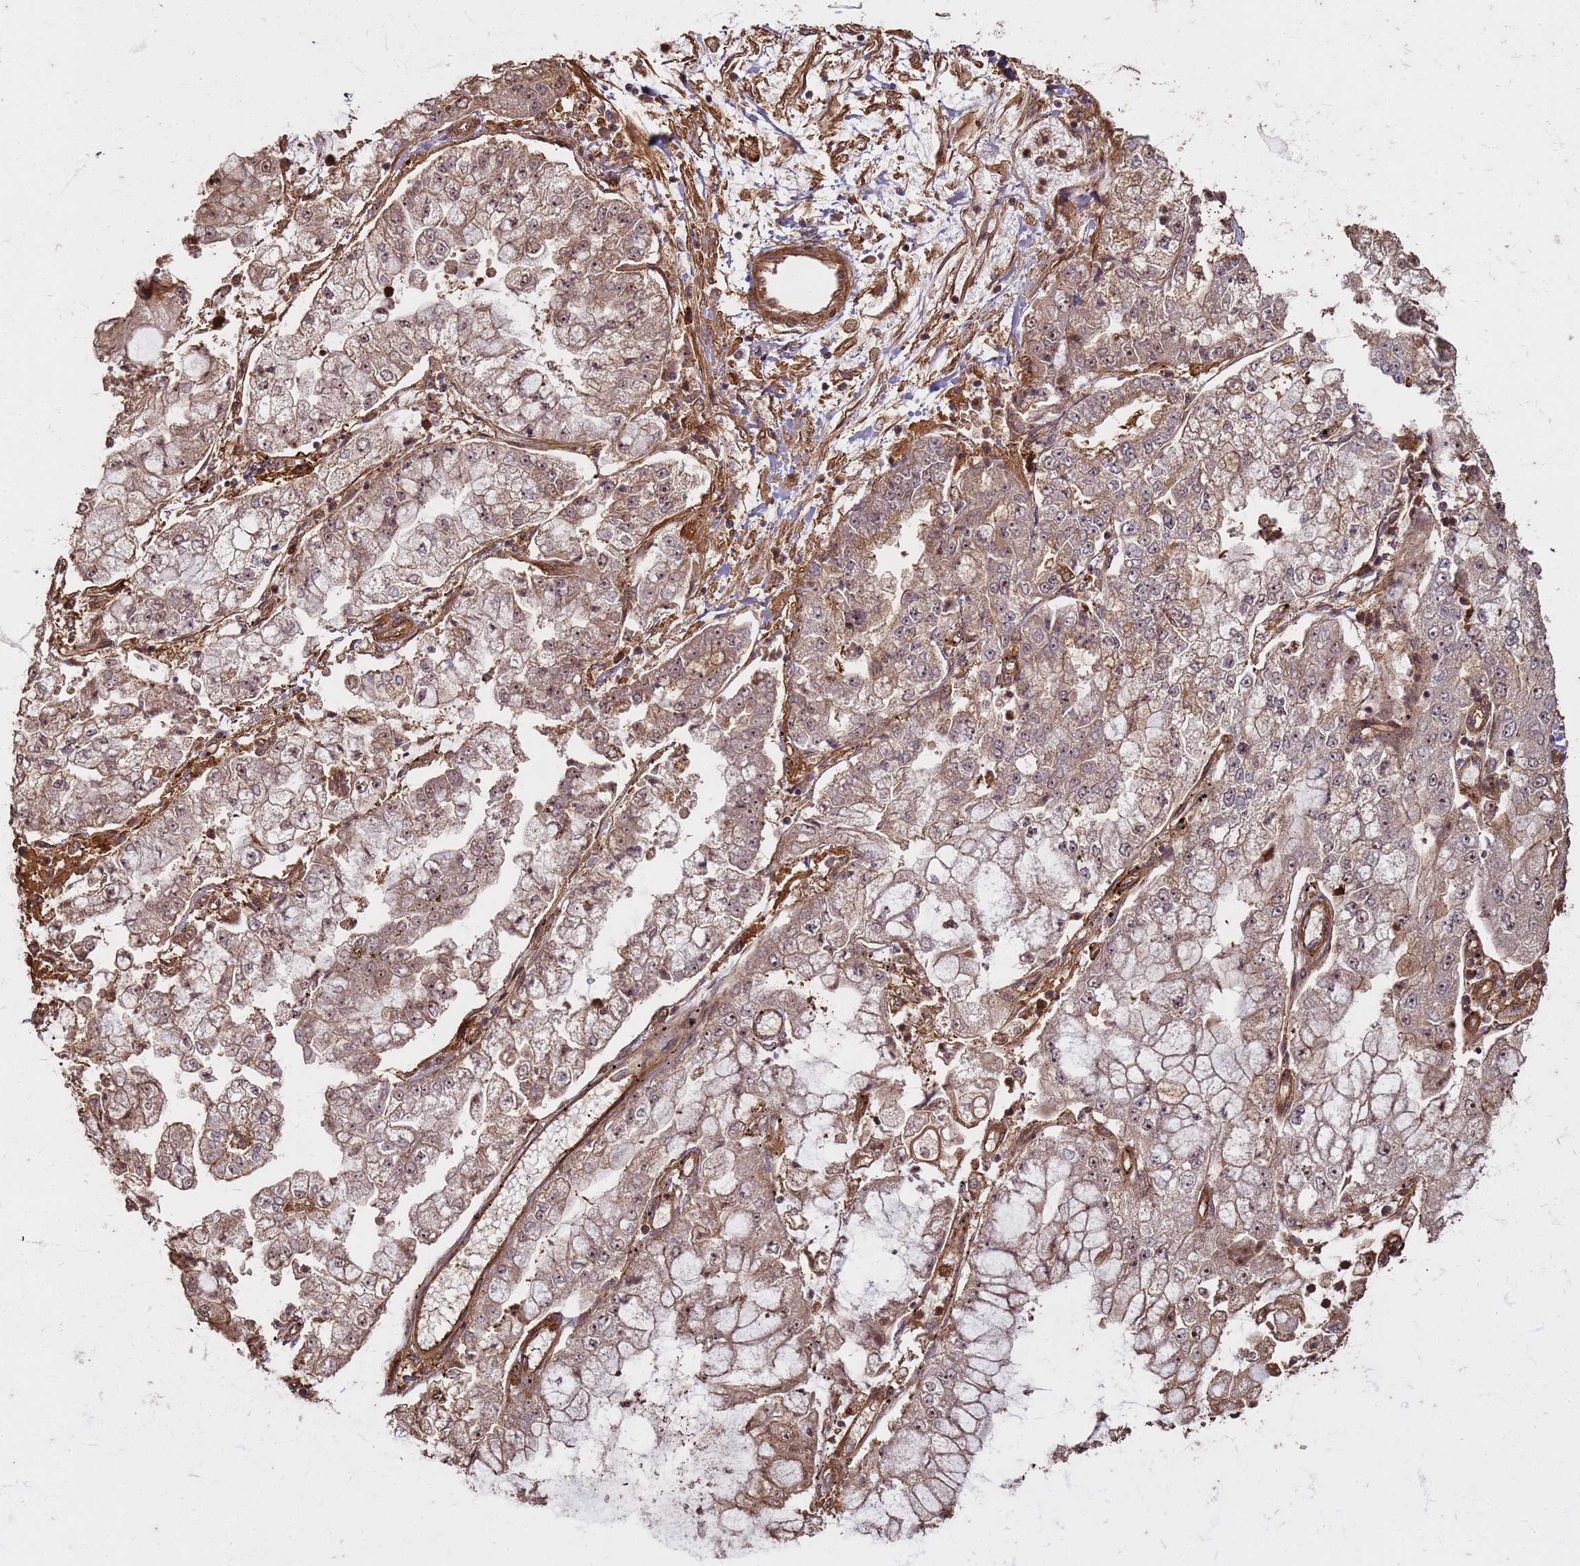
{"staining": {"intensity": "weak", "quantity": "25%-75%", "location": "cytoplasmic/membranous,nuclear"}, "tissue": "stomach cancer", "cell_type": "Tumor cells", "image_type": "cancer", "snomed": [{"axis": "morphology", "description": "Adenocarcinoma, NOS"}, {"axis": "topography", "description": "Stomach"}], "caption": "About 25%-75% of tumor cells in stomach cancer reveal weak cytoplasmic/membranous and nuclear protein staining as visualized by brown immunohistochemical staining.", "gene": "KIF26A", "patient": {"sex": "male", "age": 76}}